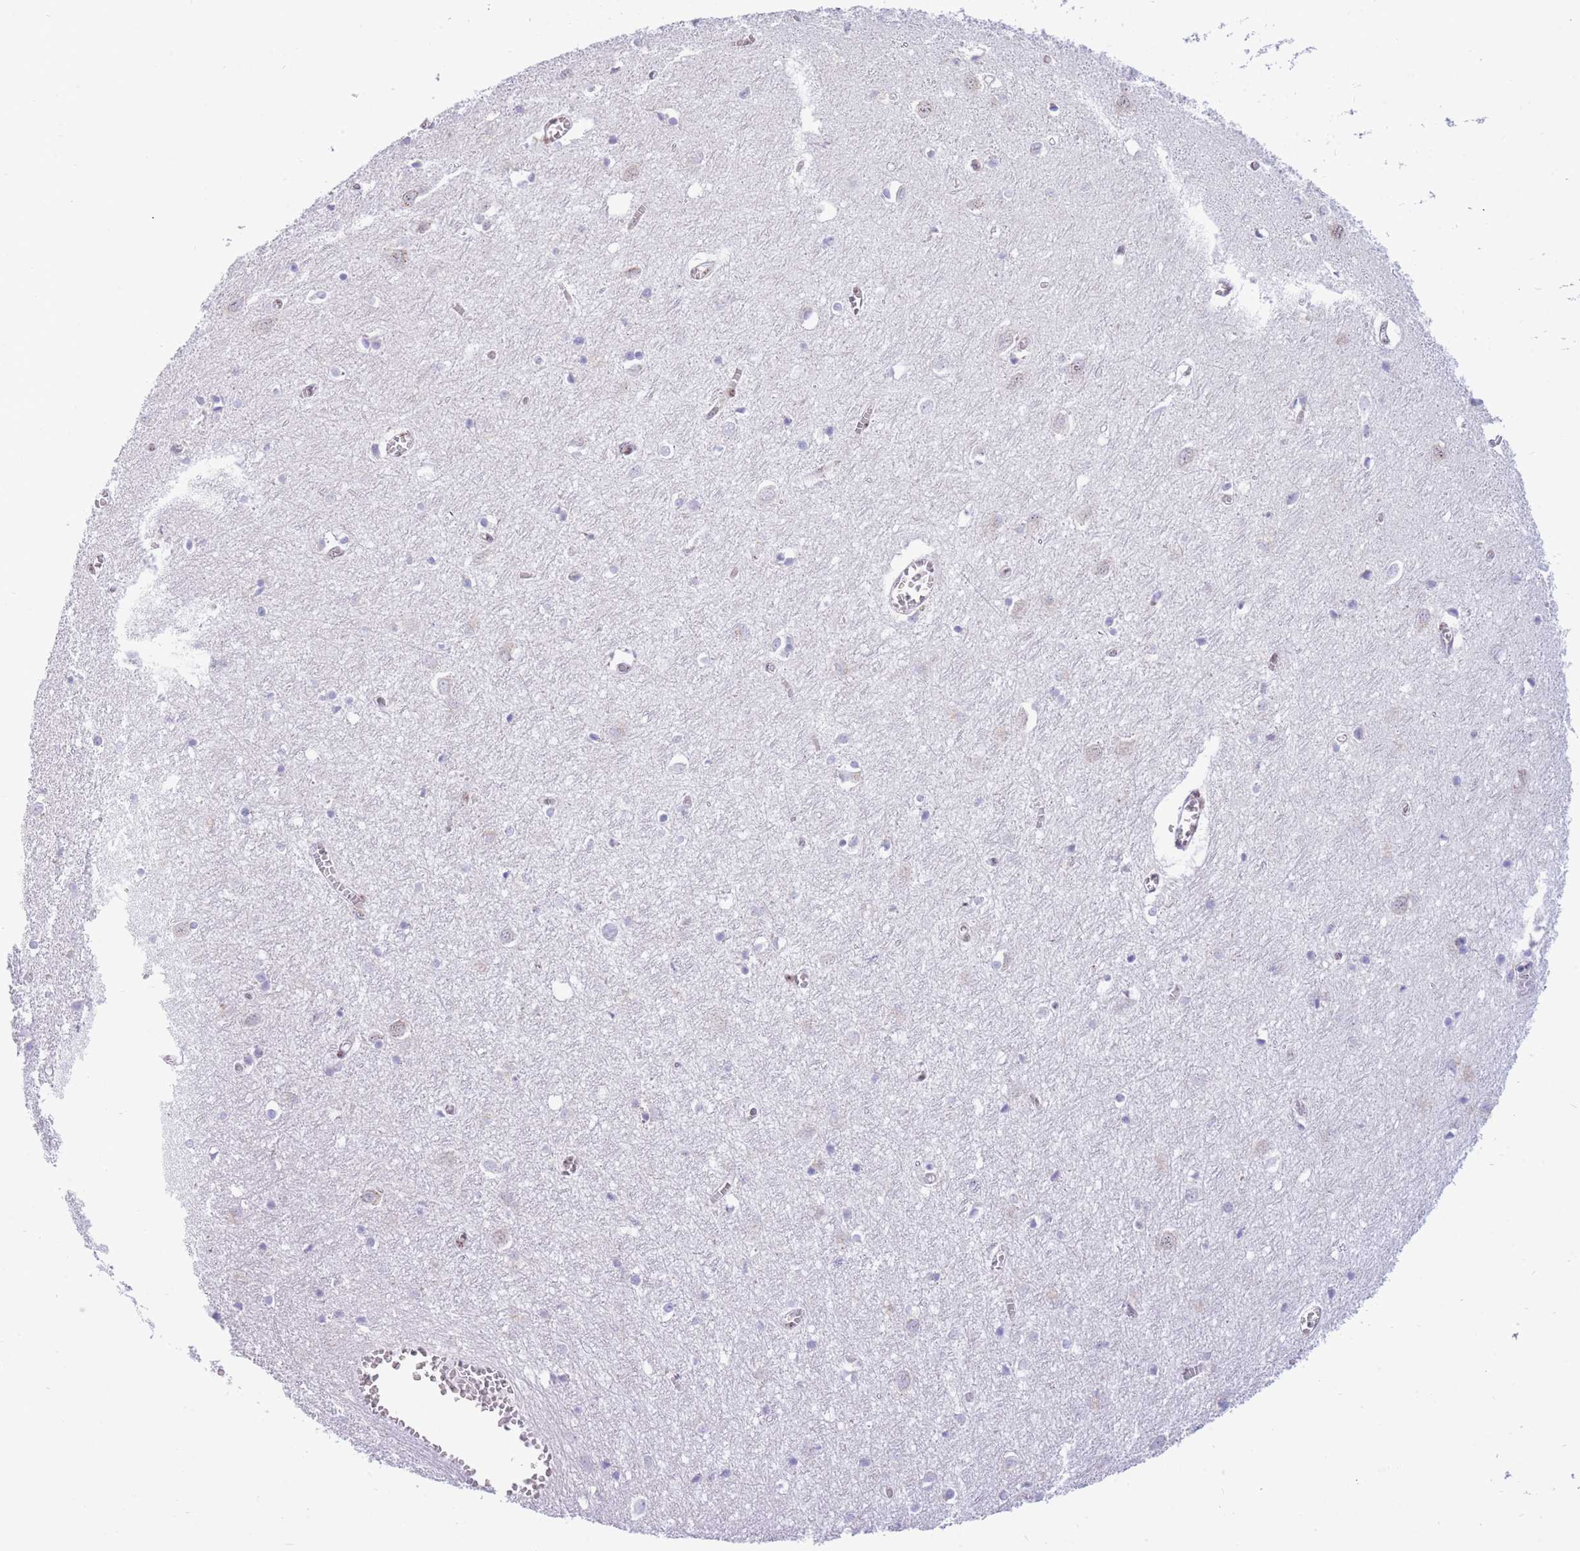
{"staining": {"intensity": "negative", "quantity": "none", "location": "none"}, "tissue": "cerebral cortex", "cell_type": "Endothelial cells", "image_type": "normal", "snomed": [{"axis": "morphology", "description": "Normal tissue, NOS"}, {"axis": "topography", "description": "Cerebral cortex"}], "caption": "IHC photomicrograph of normal cerebral cortex stained for a protein (brown), which reveals no expression in endothelial cells. Nuclei are stained in blue.", "gene": "FAM153A", "patient": {"sex": "female", "age": 64}}